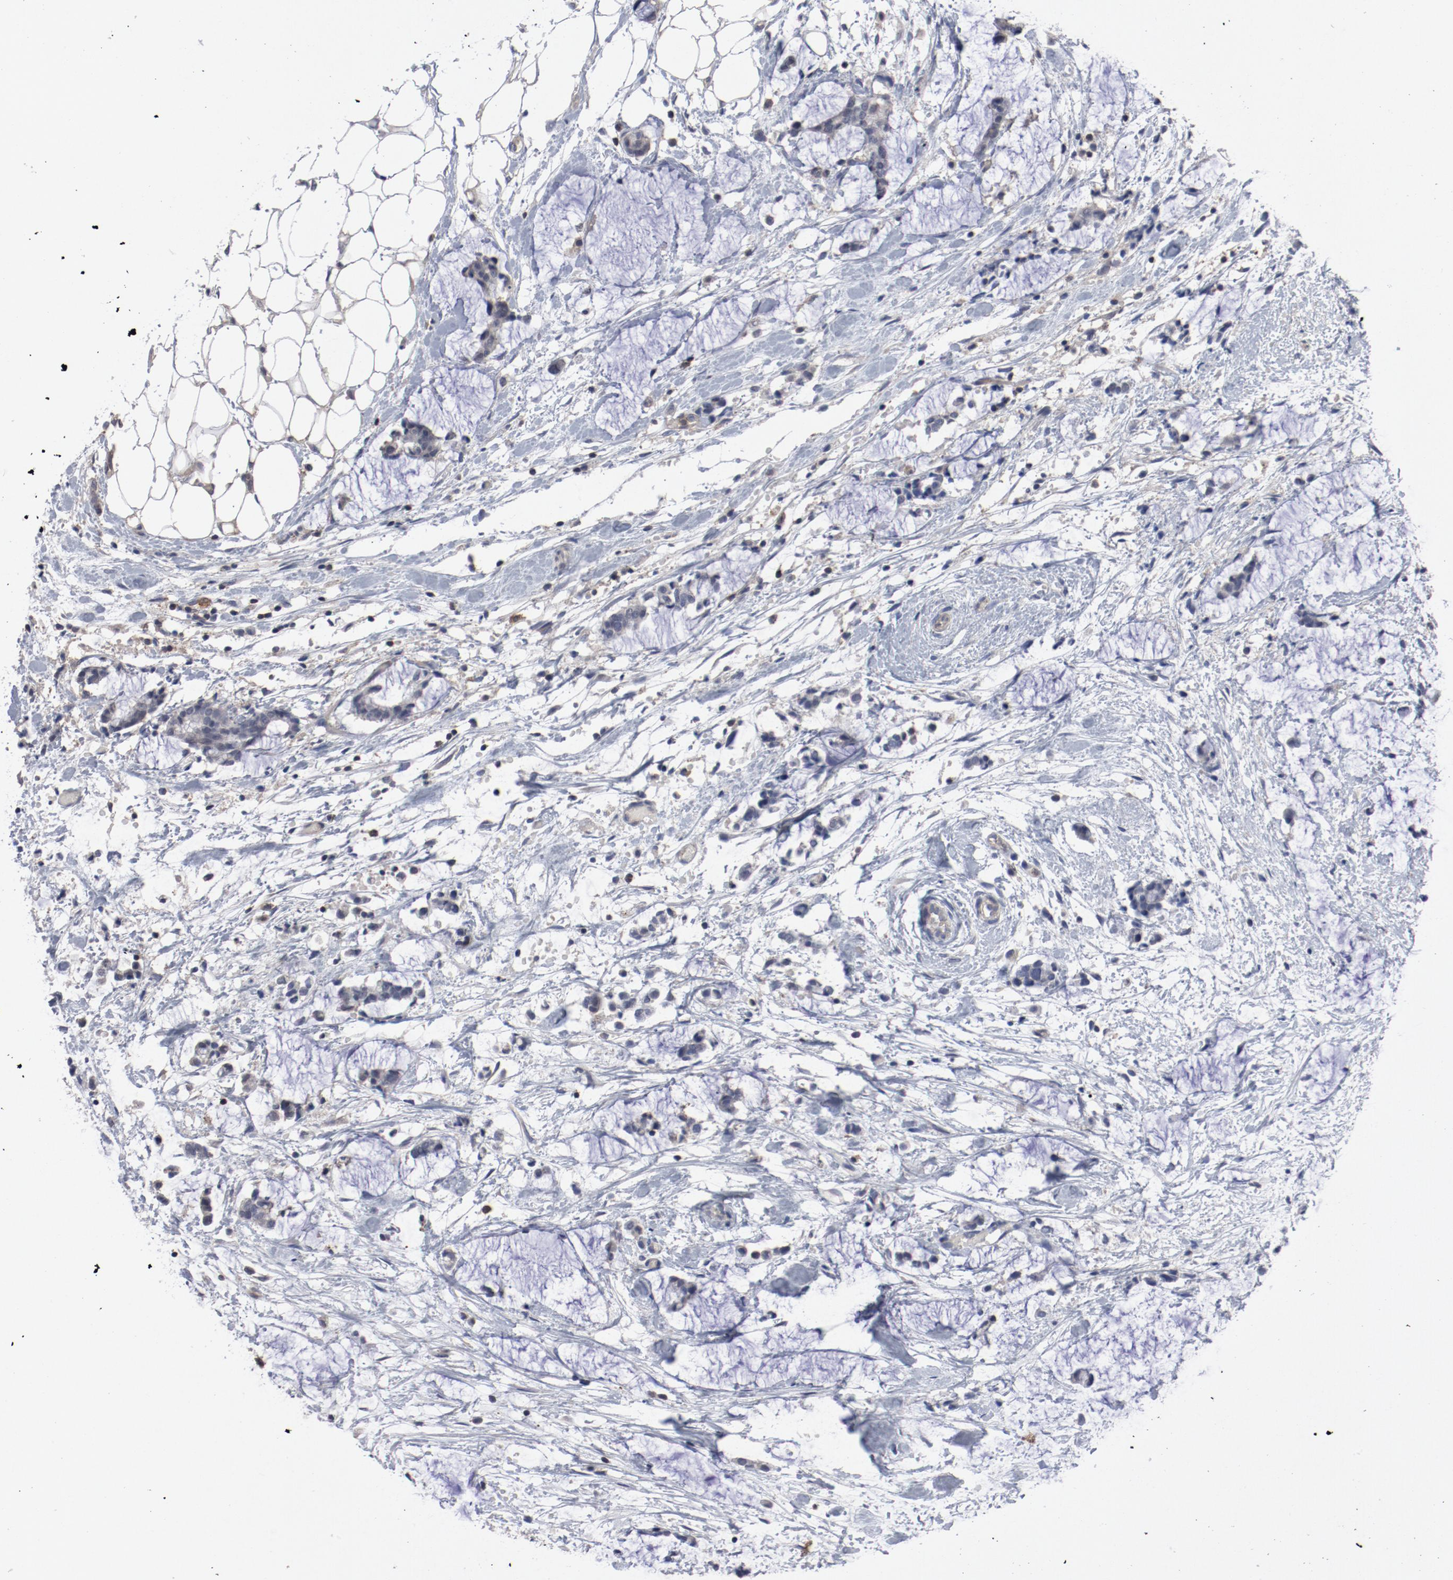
{"staining": {"intensity": "negative", "quantity": "none", "location": "none"}, "tissue": "colorectal cancer", "cell_type": "Tumor cells", "image_type": "cancer", "snomed": [{"axis": "morphology", "description": "Adenocarcinoma, NOS"}, {"axis": "topography", "description": "Colon"}], "caption": "A histopathology image of colorectal adenocarcinoma stained for a protein shows no brown staining in tumor cells.", "gene": "CBL", "patient": {"sex": "male", "age": 14}}